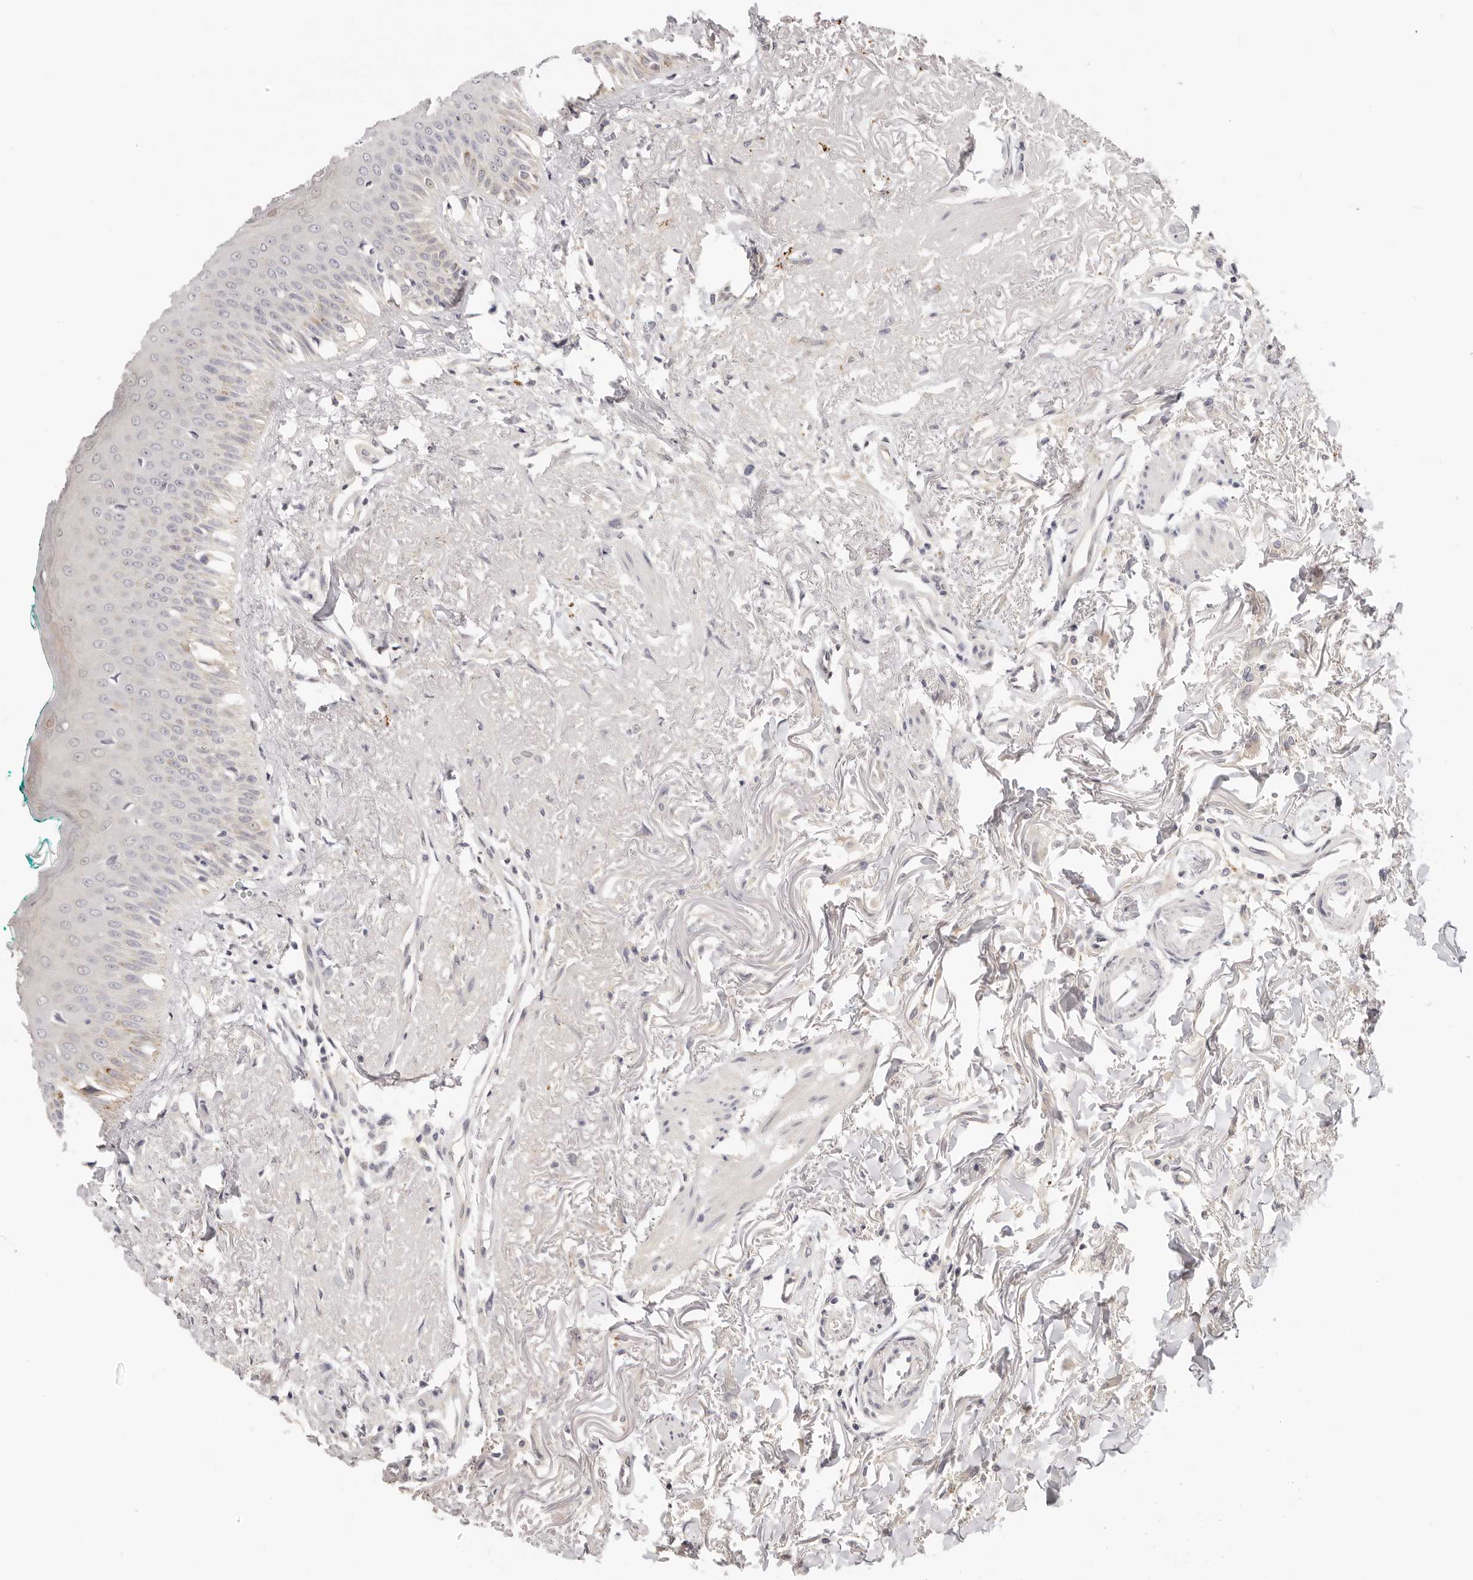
{"staining": {"intensity": "negative", "quantity": "none", "location": "none"}, "tissue": "oral mucosa", "cell_type": "Squamous epithelial cells", "image_type": "normal", "snomed": [{"axis": "morphology", "description": "Normal tissue, NOS"}, {"axis": "topography", "description": "Oral tissue"}], "caption": "High power microscopy photomicrograph of an IHC micrograph of benign oral mucosa, revealing no significant positivity in squamous epithelial cells.", "gene": "GGPS1", "patient": {"sex": "female", "age": 70}}